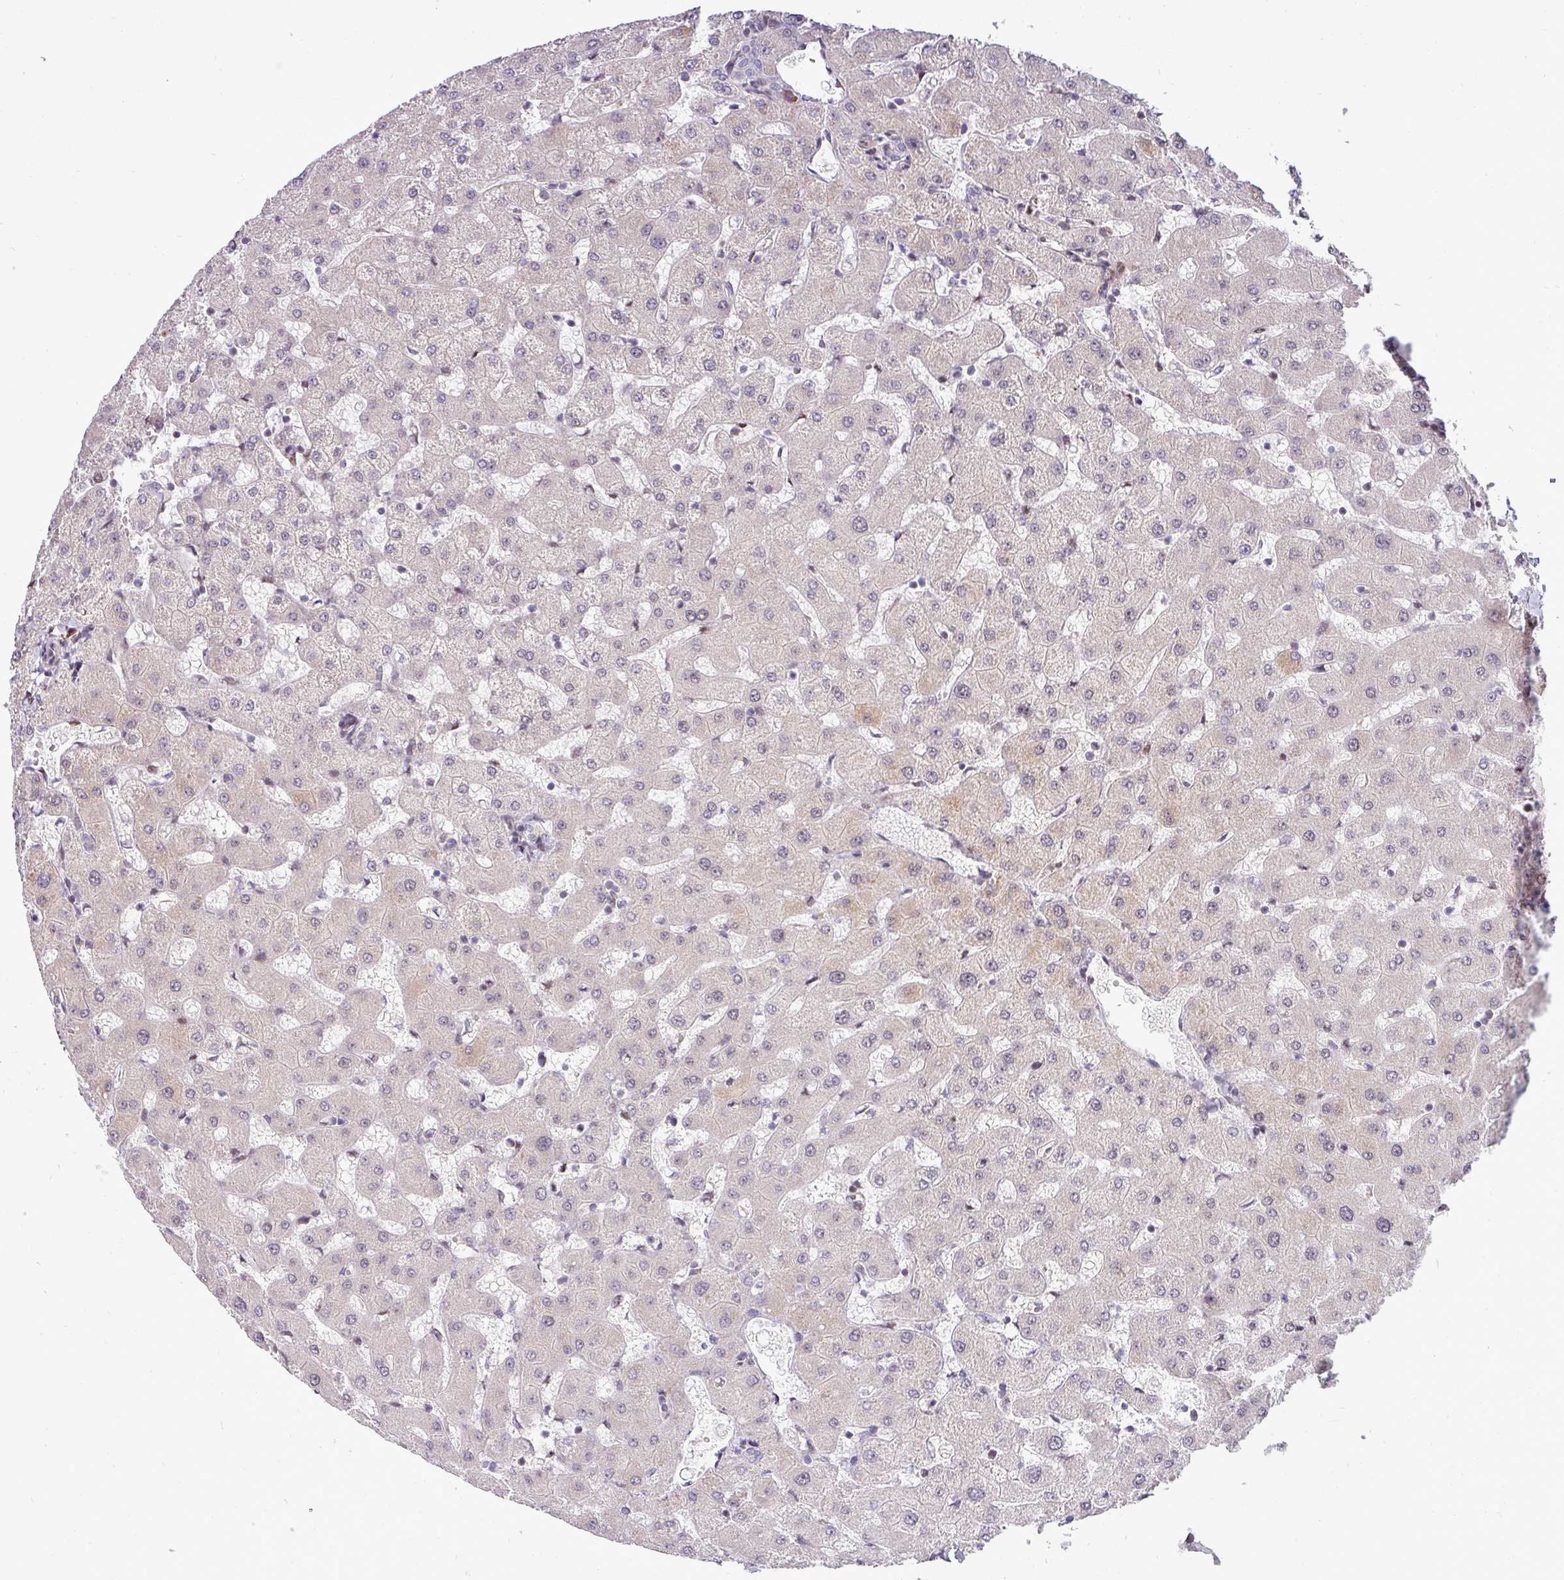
{"staining": {"intensity": "negative", "quantity": "none", "location": "none"}, "tissue": "liver", "cell_type": "Cholangiocytes", "image_type": "normal", "snomed": [{"axis": "morphology", "description": "Normal tissue, NOS"}, {"axis": "topography", "description": "Liver"}], "caption": "Human liver stained for a protein using immunohistochemistry (IHC) demonstrates no expression in cholangiocytes.", "gene": "MAZ", "patient": {"sex": "female", "age": 63}}